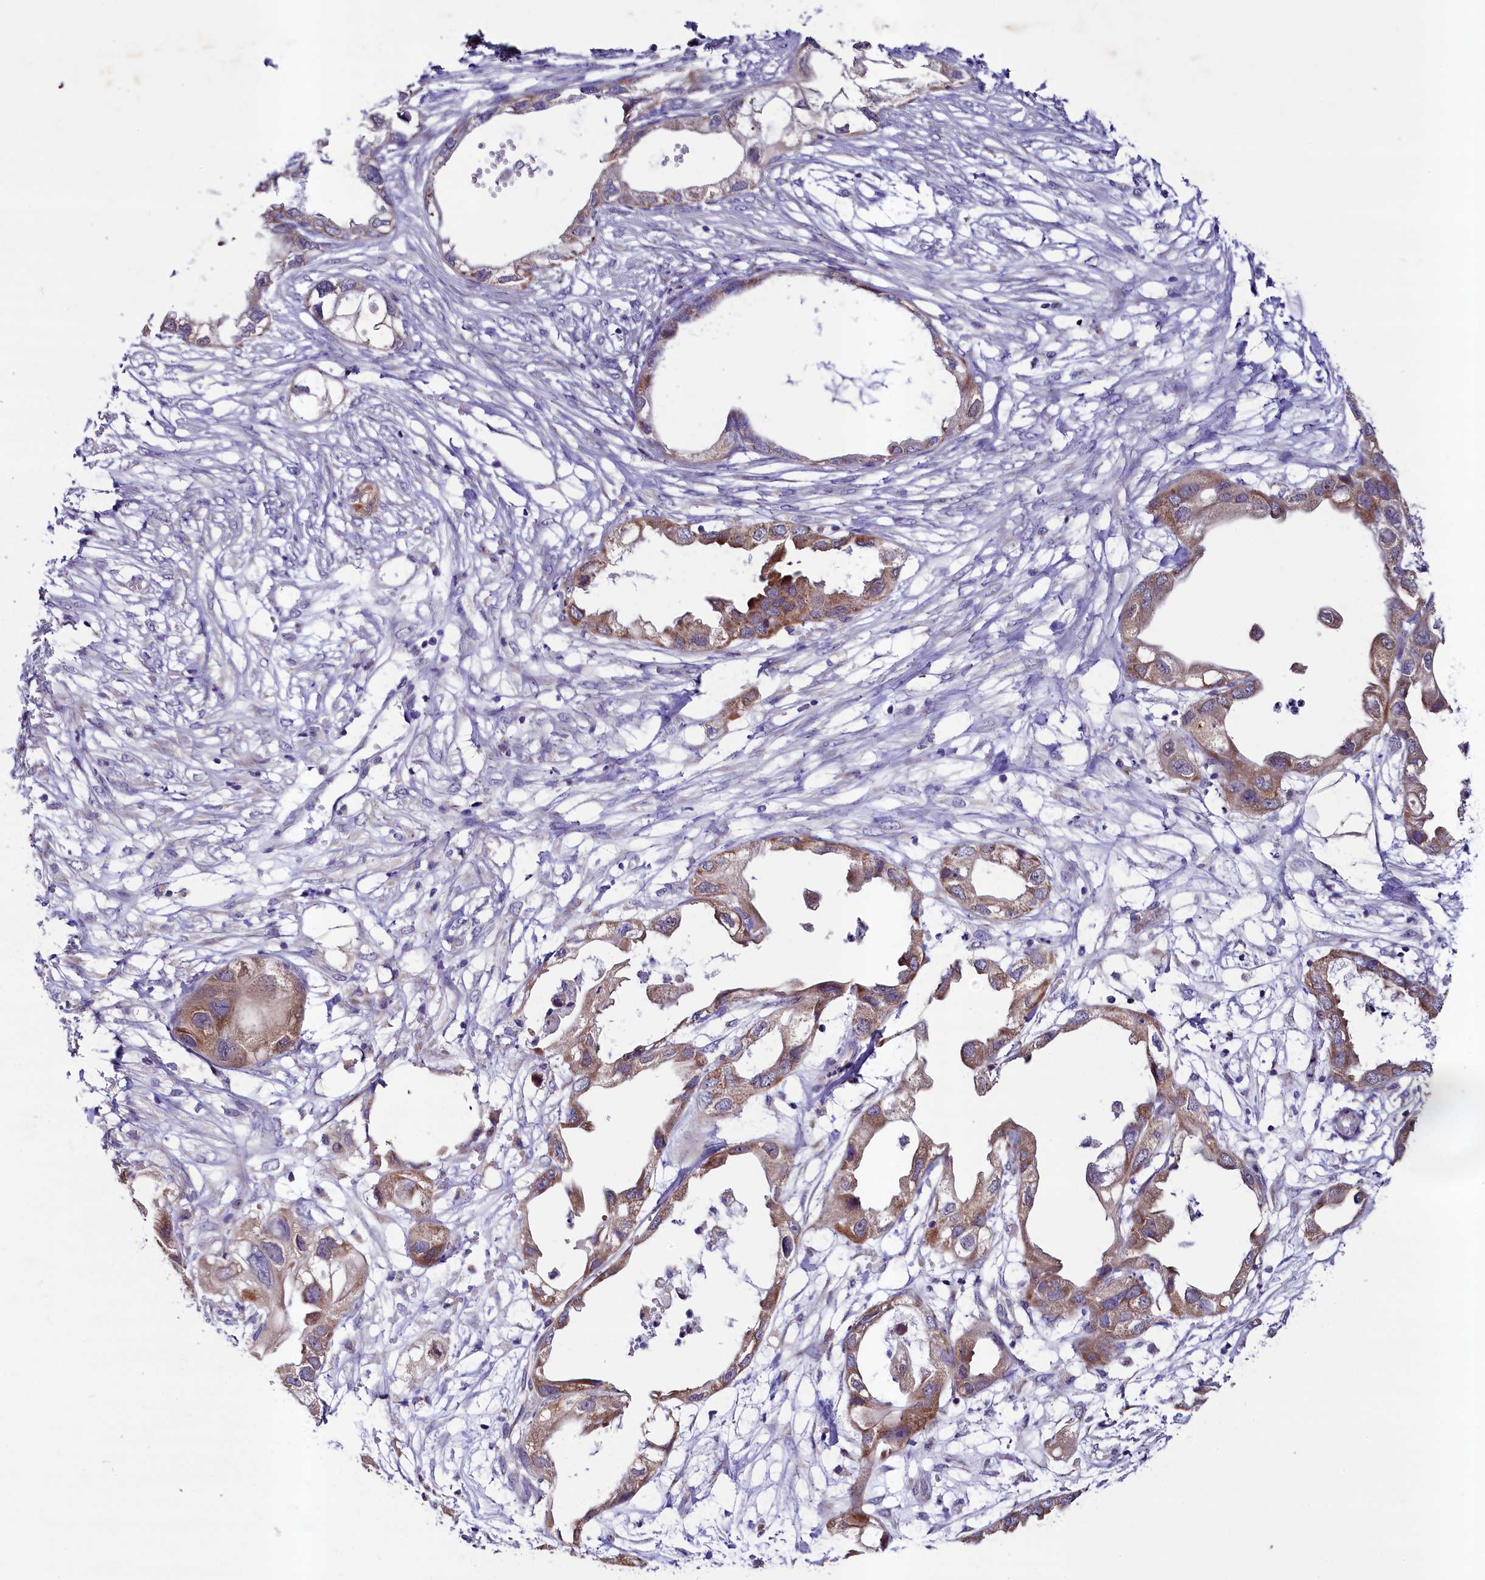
{"staining": {"intensity": "moderate", "quantity": ">75%", "location": "cytoplasmic/membranous"}, "tissue": "endometrial cancer", "cell_type": "Tumor cells", "image_type": "cancer", "snomed": [{"axis": "morphology", "description": "Adenocarcinoma, NOS"}, {"axis": "morphology", "description": "Adenocarcinoma, metastatic, NOS"}, {"axis": "topography", "description": "Adipose tissue"}, {"axis": "topography", "description": "Endometrium"}], "caption": "IHC of endometrial adenocarcinoma displays medium levels of moderate cytoplasmic/membranous expression in about >75% of tumor cells. The protein is stained brown, and the nuclei are stained in blue (DAB IHC with brightfield microscopy, high magnification).", "gene": "SCD5", "patient": {"sex": "female", "age": 67}}